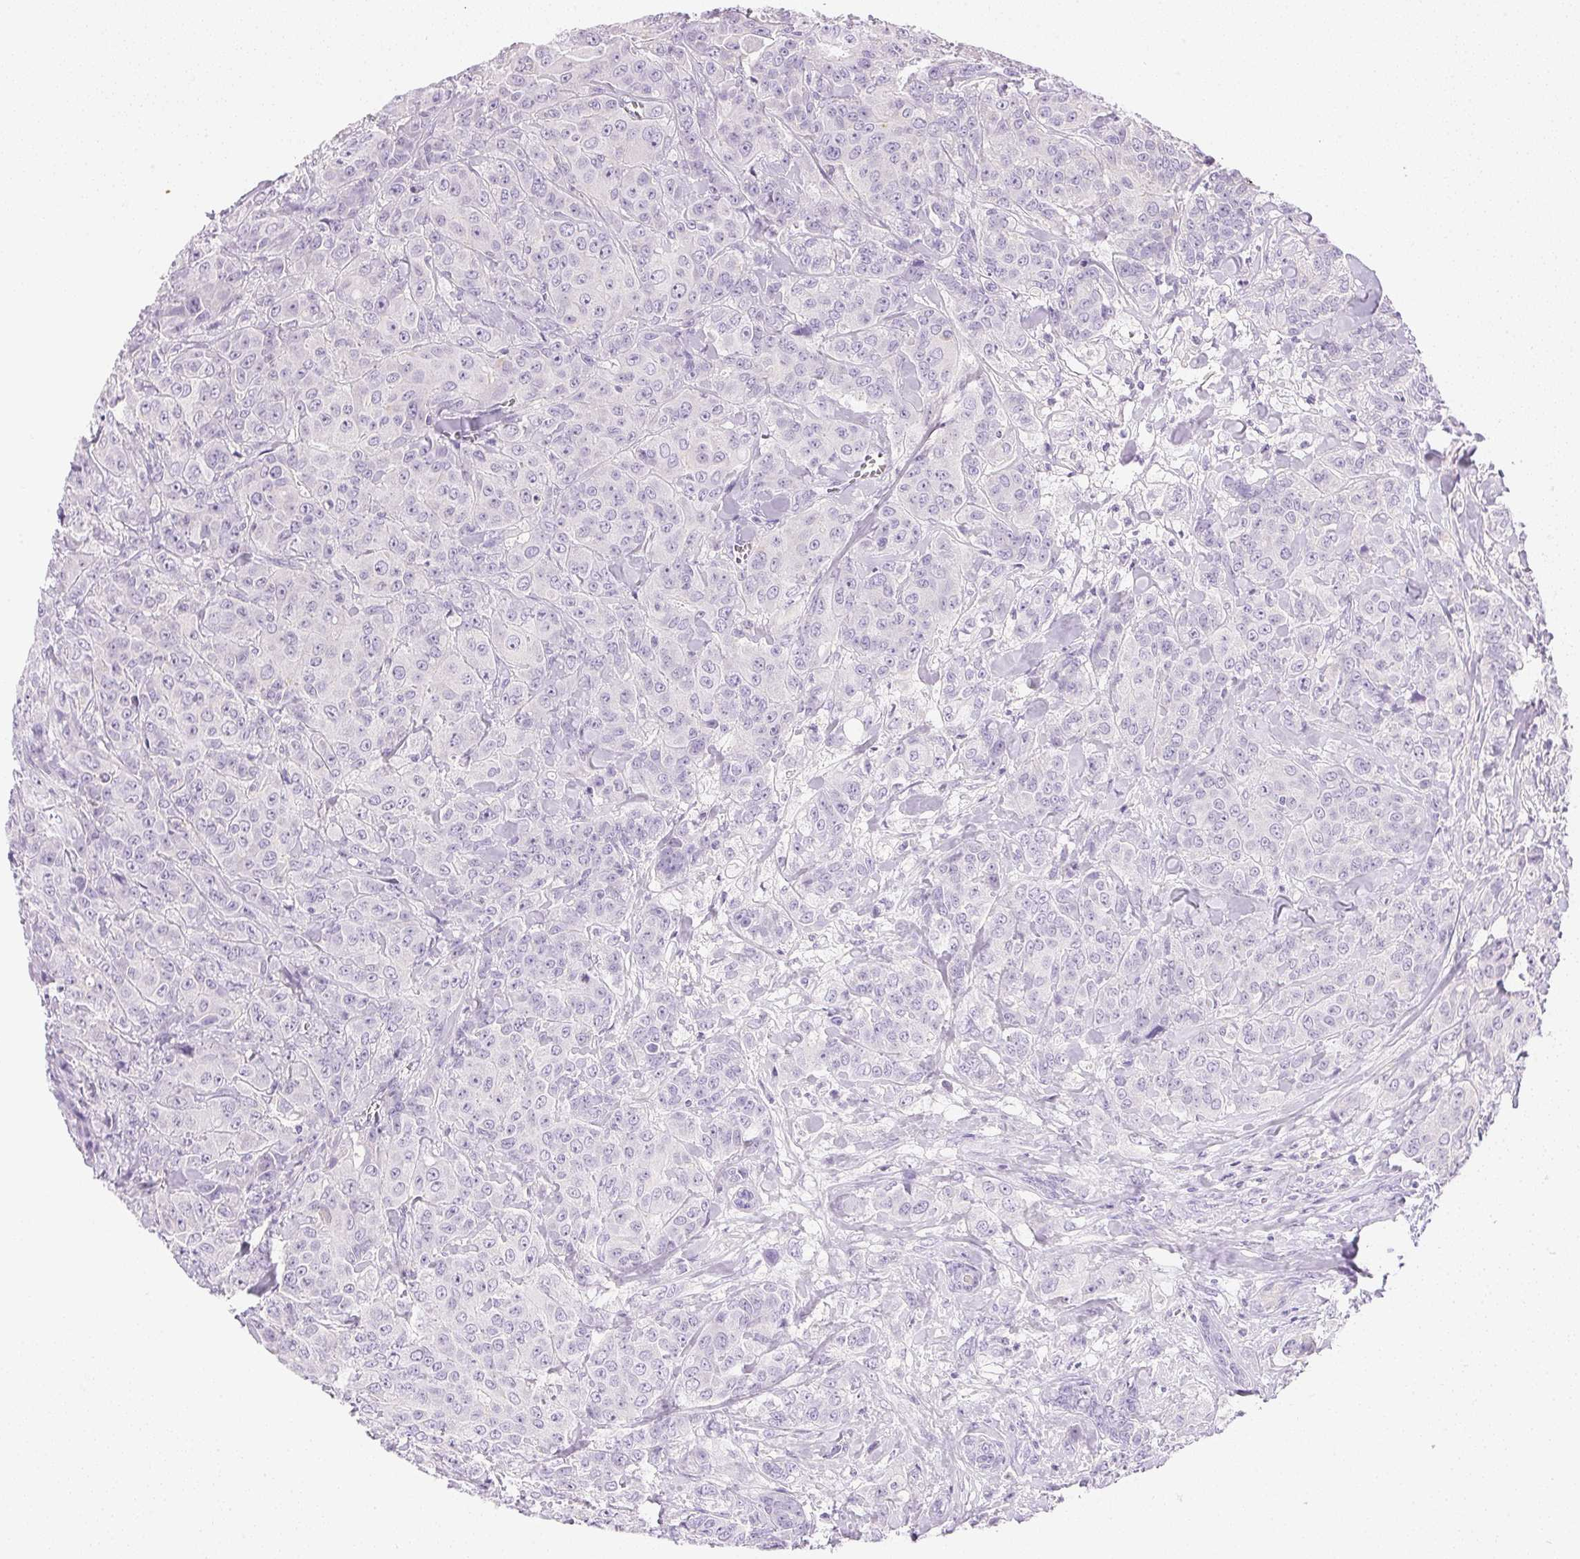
{"staining": {"intensity": "negative", "quantity": "none", "location": "none"}, "tissue": "breast cancer", "cell_type": "Tumor cells", "image_type": "cancer", "snomed": [{"axis": "morphology", "description": "Normal tissue, NOS"}, {"axis": "morphology", "description": "Duct carcinoma"}, {"axis": "topography", "description": "Breast"}], "caption": "High power microscopy micrograph of an IHC histopathology image of breast cancer (intraductal carcinoma), revealing no significant positivity in tumor cells.", "gene": "ATP6V1G3", "patient": {"sex": "female", "age": 43}}